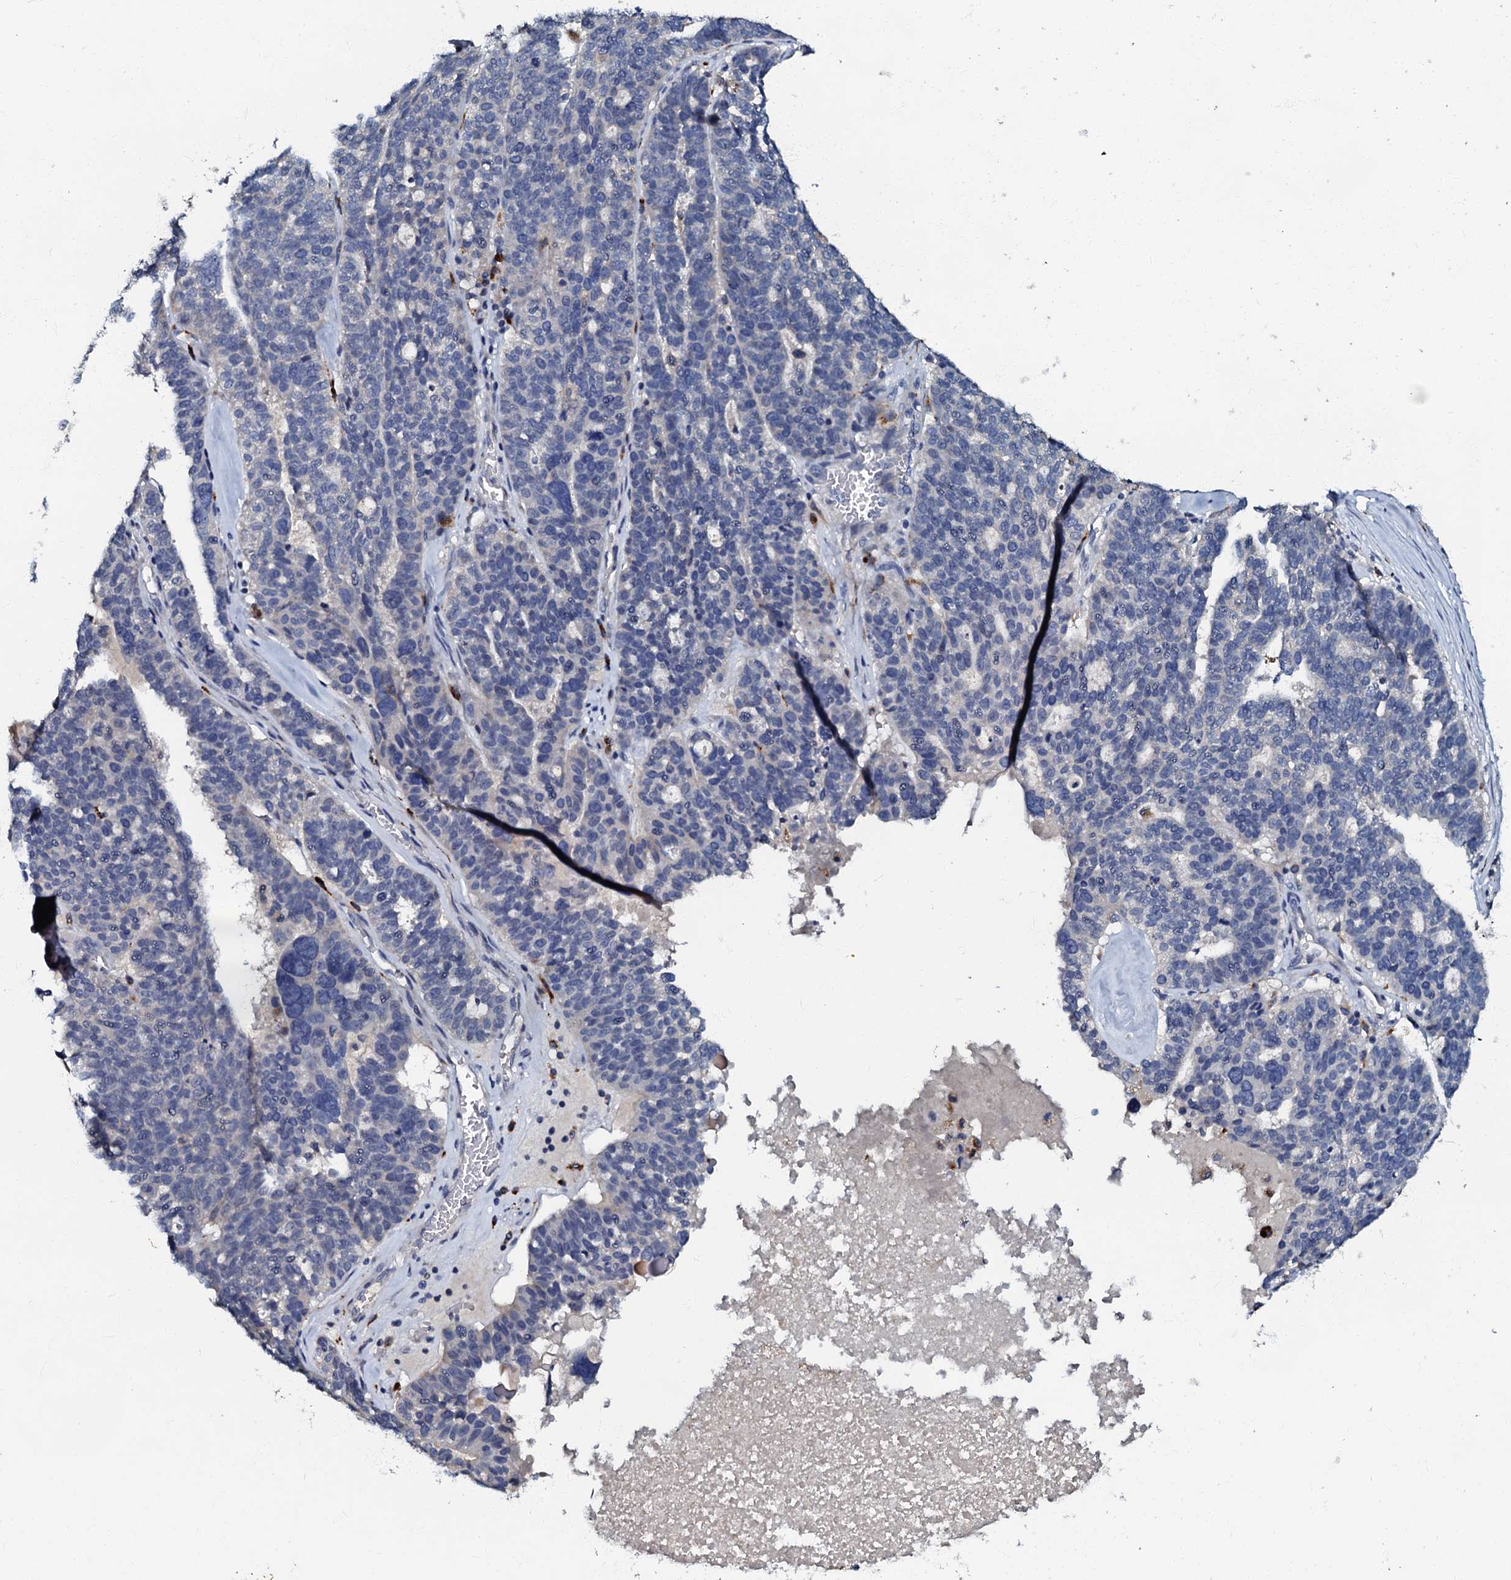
{"staining": {"intensity": "negative", "quantity": "none", "location": "none"}, "tissue": "ovarian cancer", "cell_type": "Tumor cells", "image_type": "cancer", "snomed": [{"axis": "morphology", "description": "Cystadenocarcinoma, serous, NOS"}, {"axis": "topography", "description": "Ovary"}], "caption": "Ovarian cancer (serous cystadenocarcinoma) was stained to show a protein in brown. There is no significant positivity in tumor cells. (Brightfield microscopy of DAB IHC at high magnification).", "gene": "OLAH", "patient": {"sex": "female", "age": 59}}